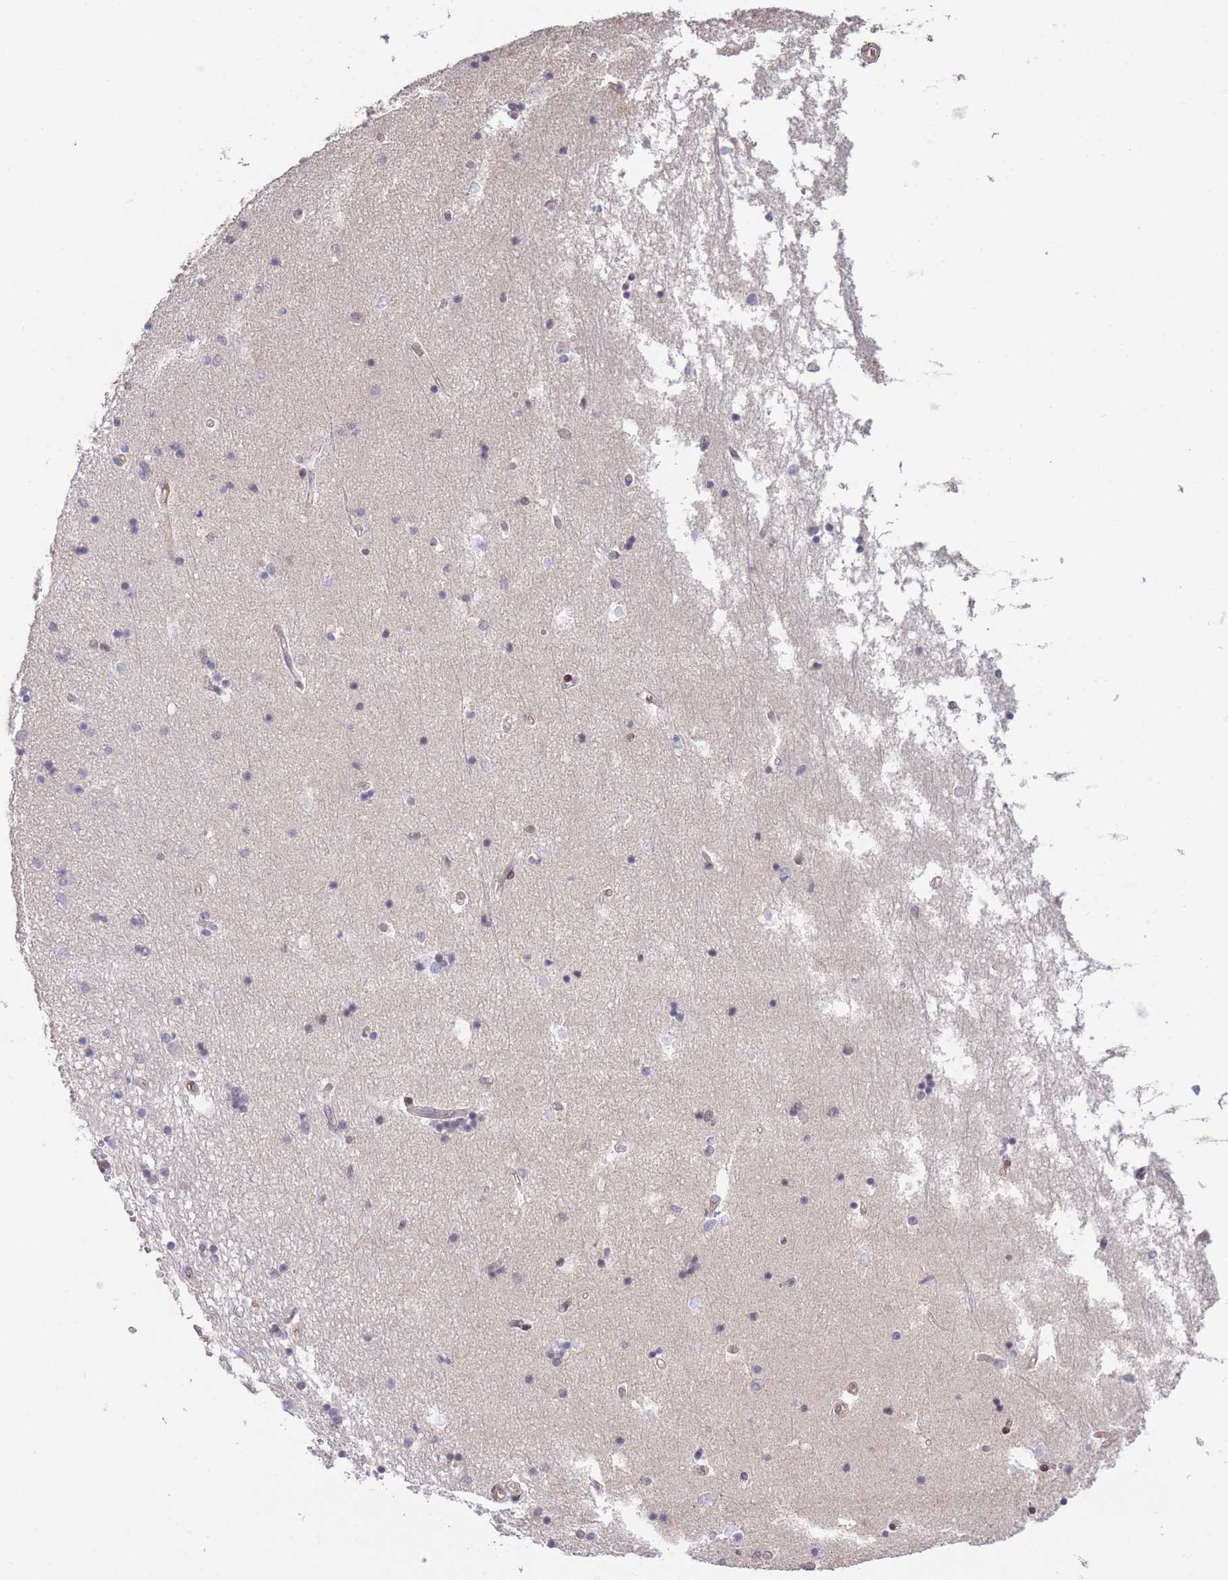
{"staining": {"intensity": "negative", "quantity": "none", "location": "none"}, "tissue": "hippocampus", "cell_type": "Glial cells", "image_type": "normal", "snomed": [{"axis": "morphology", "description": "Normal tissue, NOS"}, {"axis": "topography", "description": "Hippocampus"}], "caption": "This is a histopathology image of immunohistochemistry staining of normal hippocampus, which shows no positivity in glial cells.", "gene": "CARD8", "patient": {"sex": "male", "age": 45}}